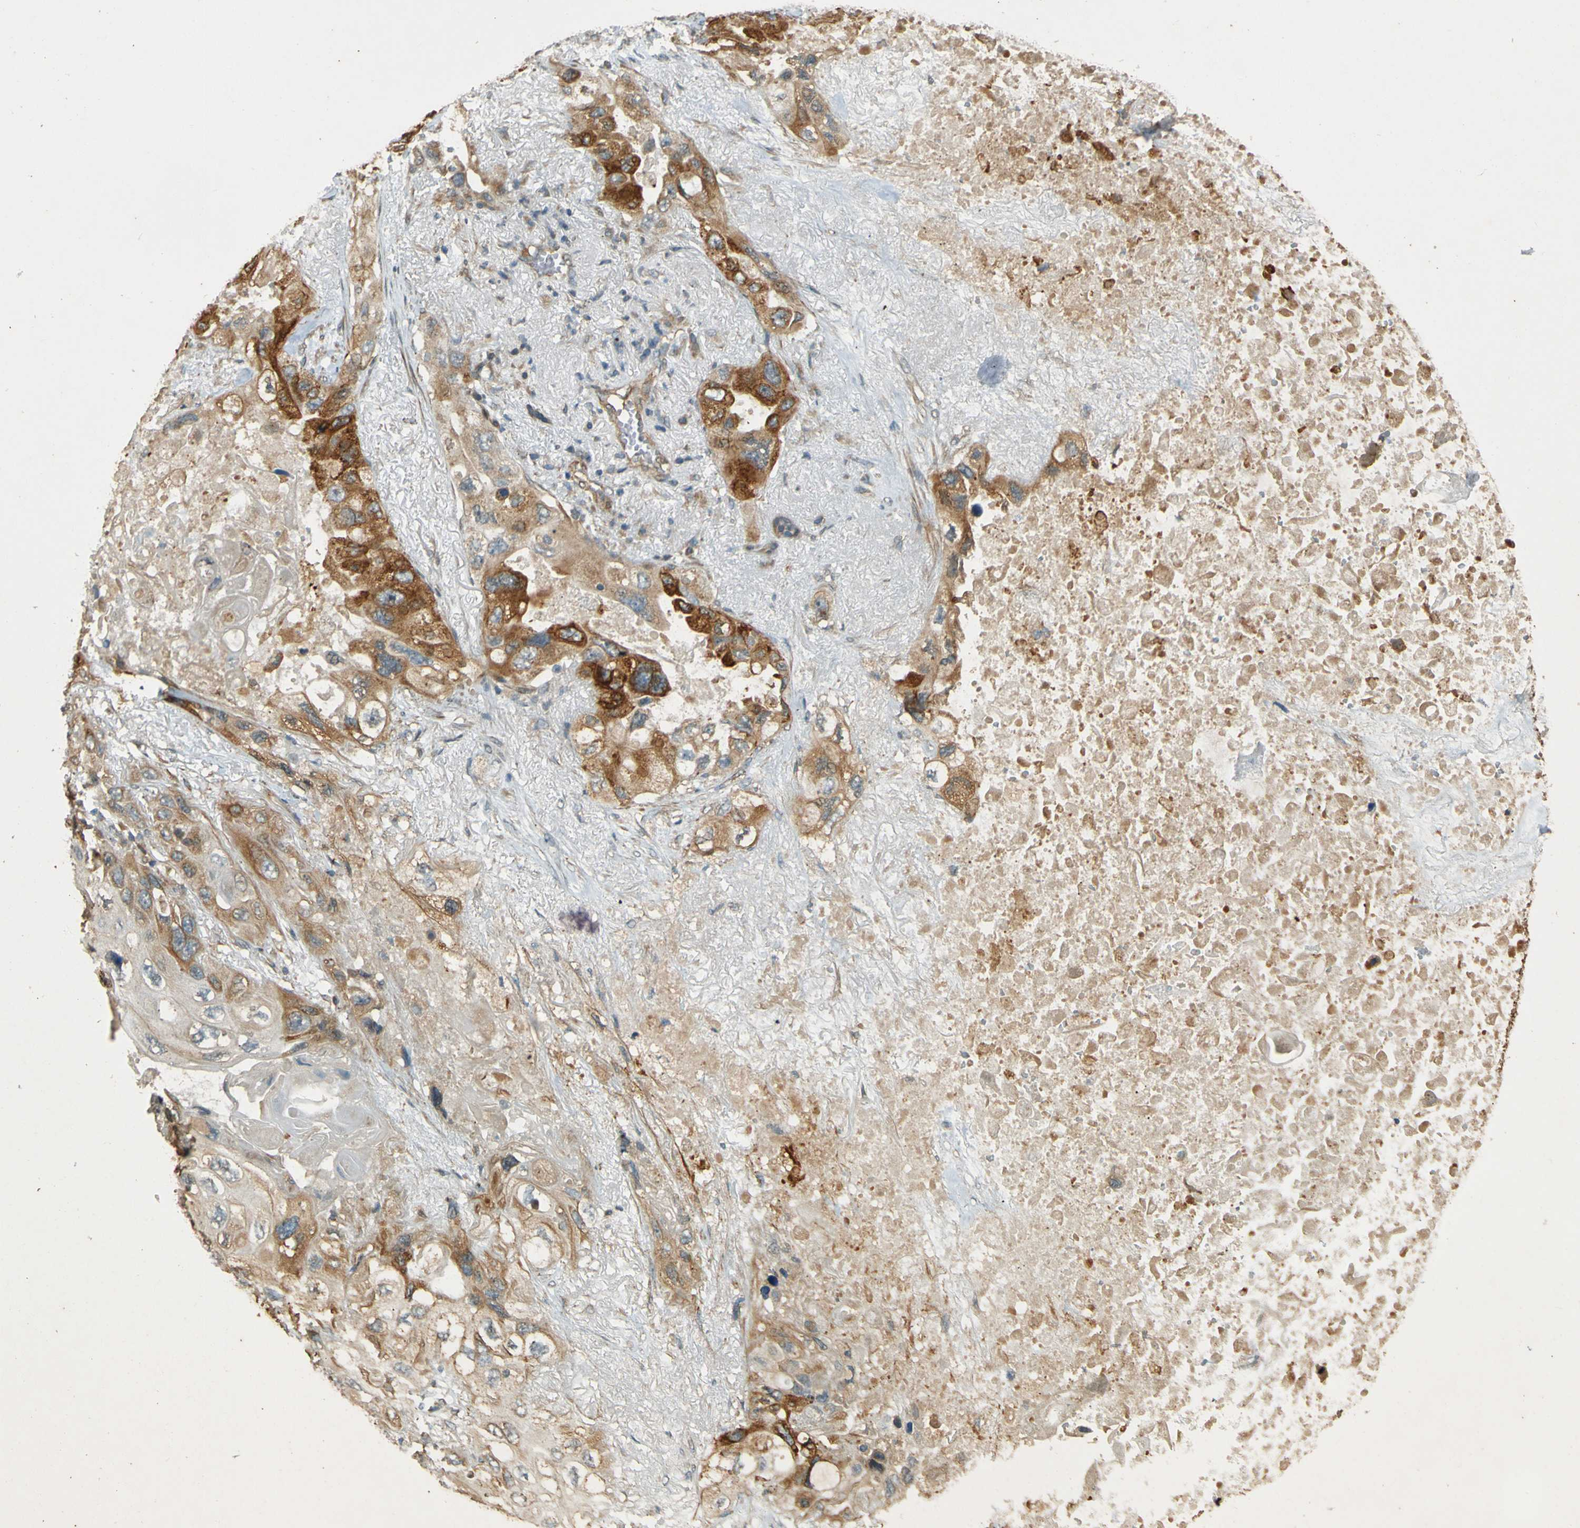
{"staining": {"intensity": "strong", "quantity": "25%-75%", "location": "cytoplasmic/membranous"}, "tissue": "lung cancer", "cell_type": "Tumor cells", "image_type": "cancer", "snomed": [{"axis": "morphology", "description": "Squamous cell carcinoma, NOS"}, {"axis": "topography", "description": "Lung"}], "caption": "About 25%-75% of tumor cells in human lung cancer (squamous cell carcinoma) display strong cytoplasmic/membranous protein expression as visualized by brown immunohistochemical staining.", "gene": "LPCAT1", "patient": {"sex": "female", "age": 73}}